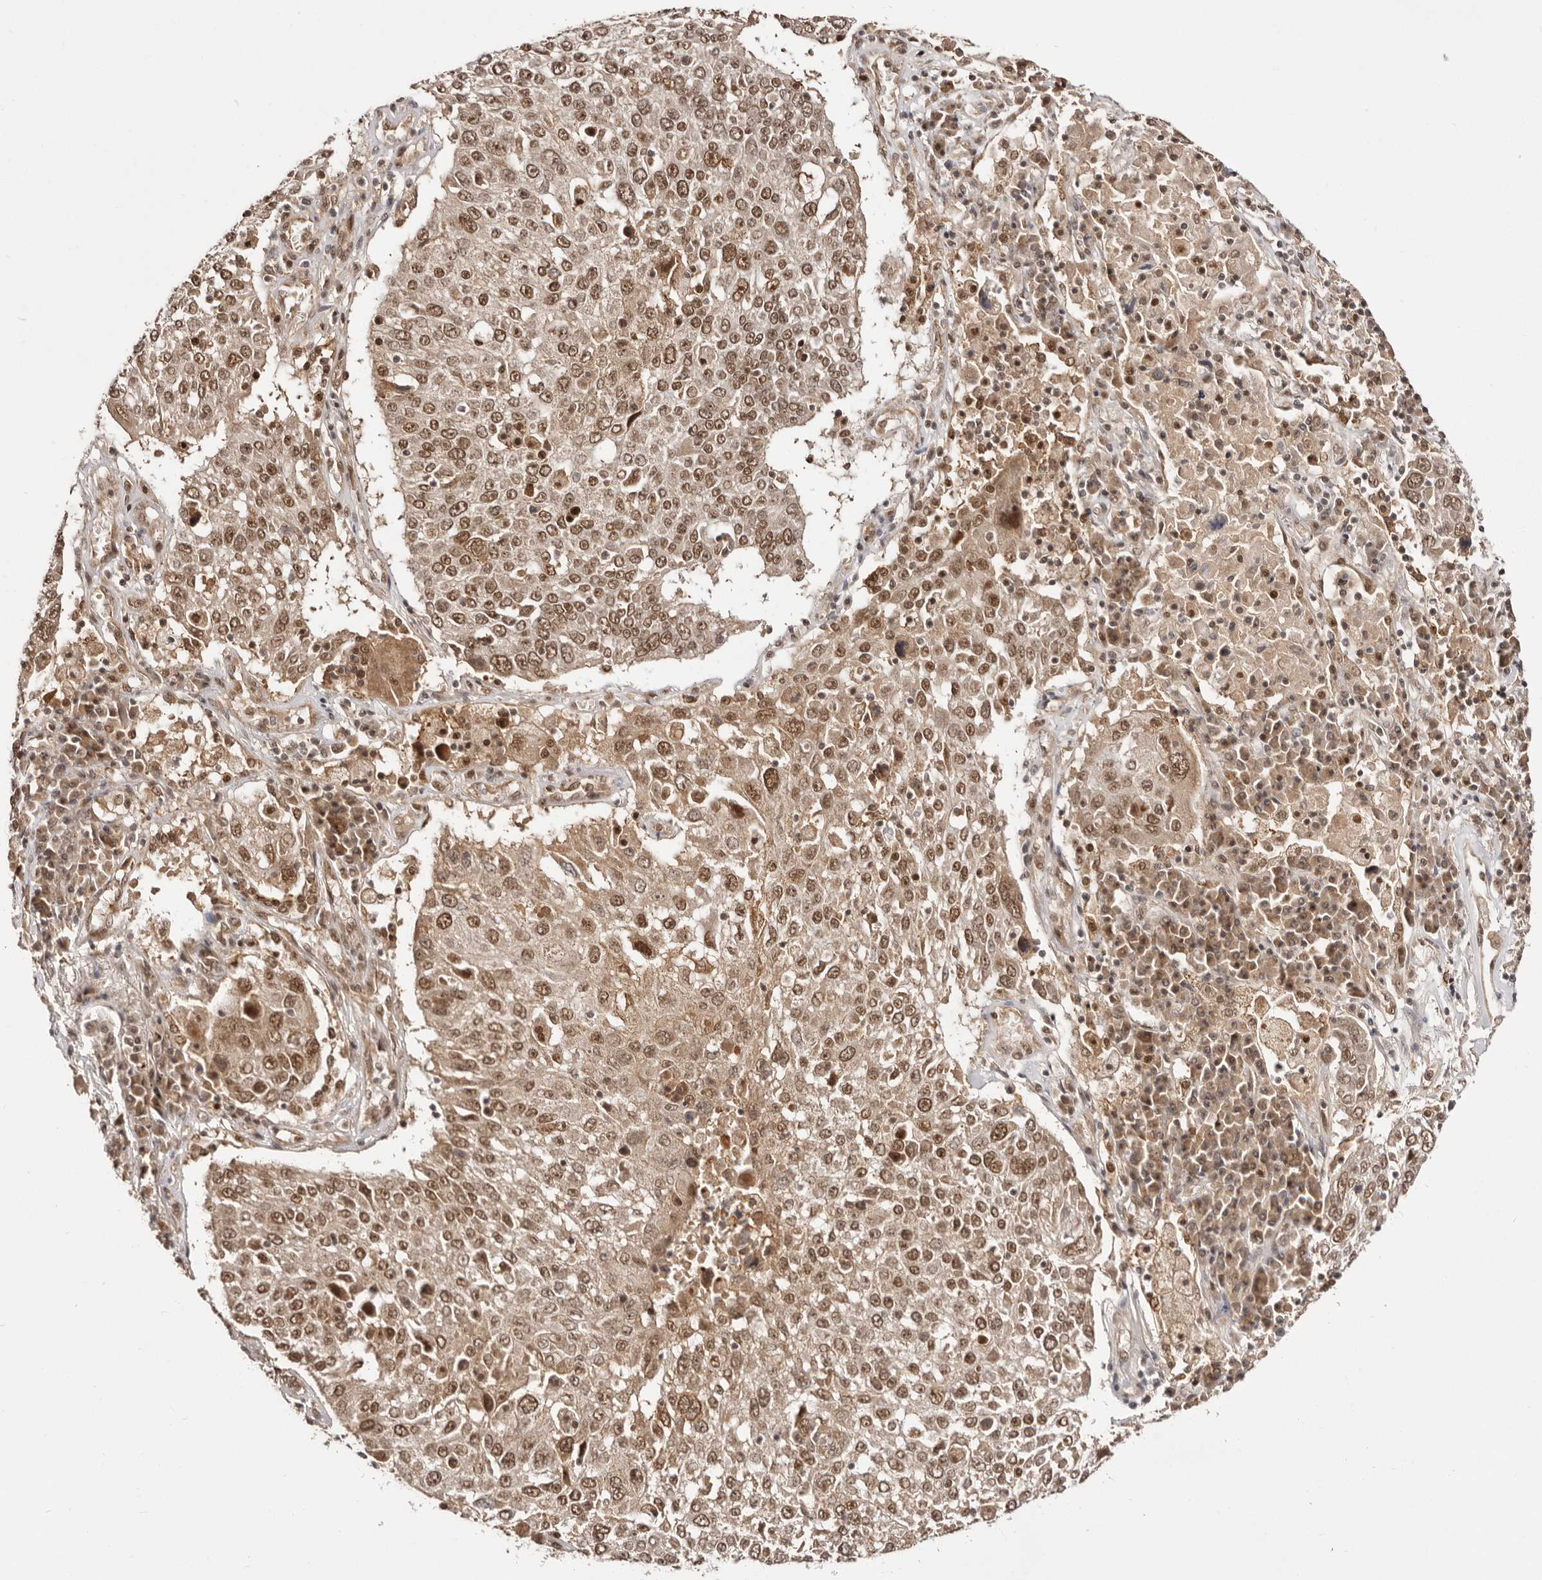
{"staining": {"intensity": "moderate", "quantity": ">75%", "location": "nuclear"}, "tissue": "lung cancer", "cell_type": "Tumor cells", "image_type": "cancer", "snomed": [{"axis": "morphology", "description": "Squamous cell carcinoma, NOS"}, {"axis": "topography", "description": "Lung"}], "caption": "This histopathology image exhibits IHC staining of lung squamous cell carcinoma, with medium moderate nuclear positivity in approximately >75% of tumor cells.", "gene": "MED8", "patient": {"sex": "male", "age": 65}}